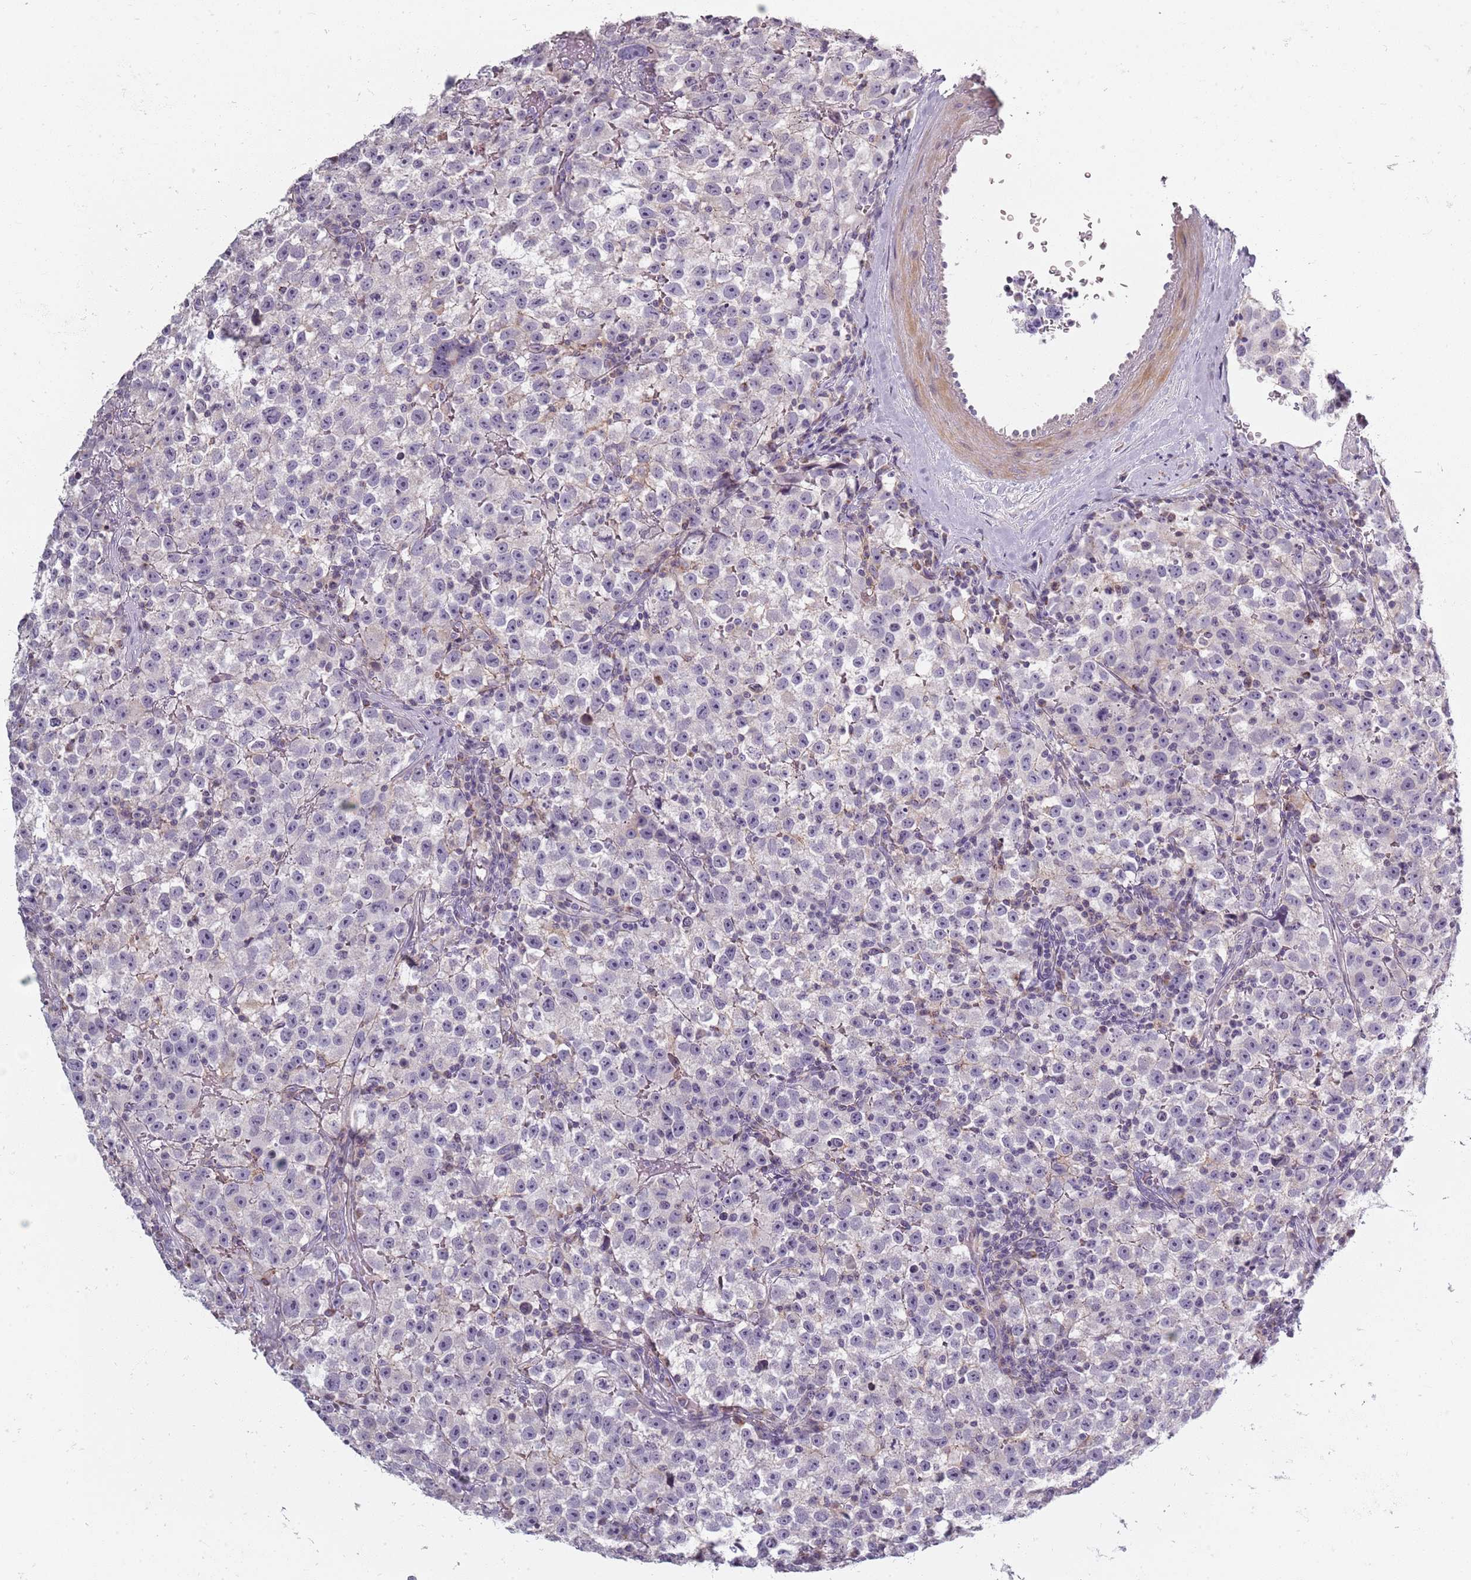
{"staining": {"intensity": "negative", "quantity": "none", "location": "none"}, "tissue": "testis cancer", "cell_type": "Tumor cells", "image_type": "cancer", "snomed": [{"axis": "morphology", "description": "Seminoma, NOS"}, {"axis": "topography", "description": "Testis"}], "caption": "High magnification brightfield microscopy of testis cancer (seminoma) stained with DAB (3,3'-diaminobenzidine) (brown) and counterstained with hematoxylin (blue): tumor cells show no significant positivity.", "gene": "SYNGR3", "patient": {"sex": "male", "age": 22}}